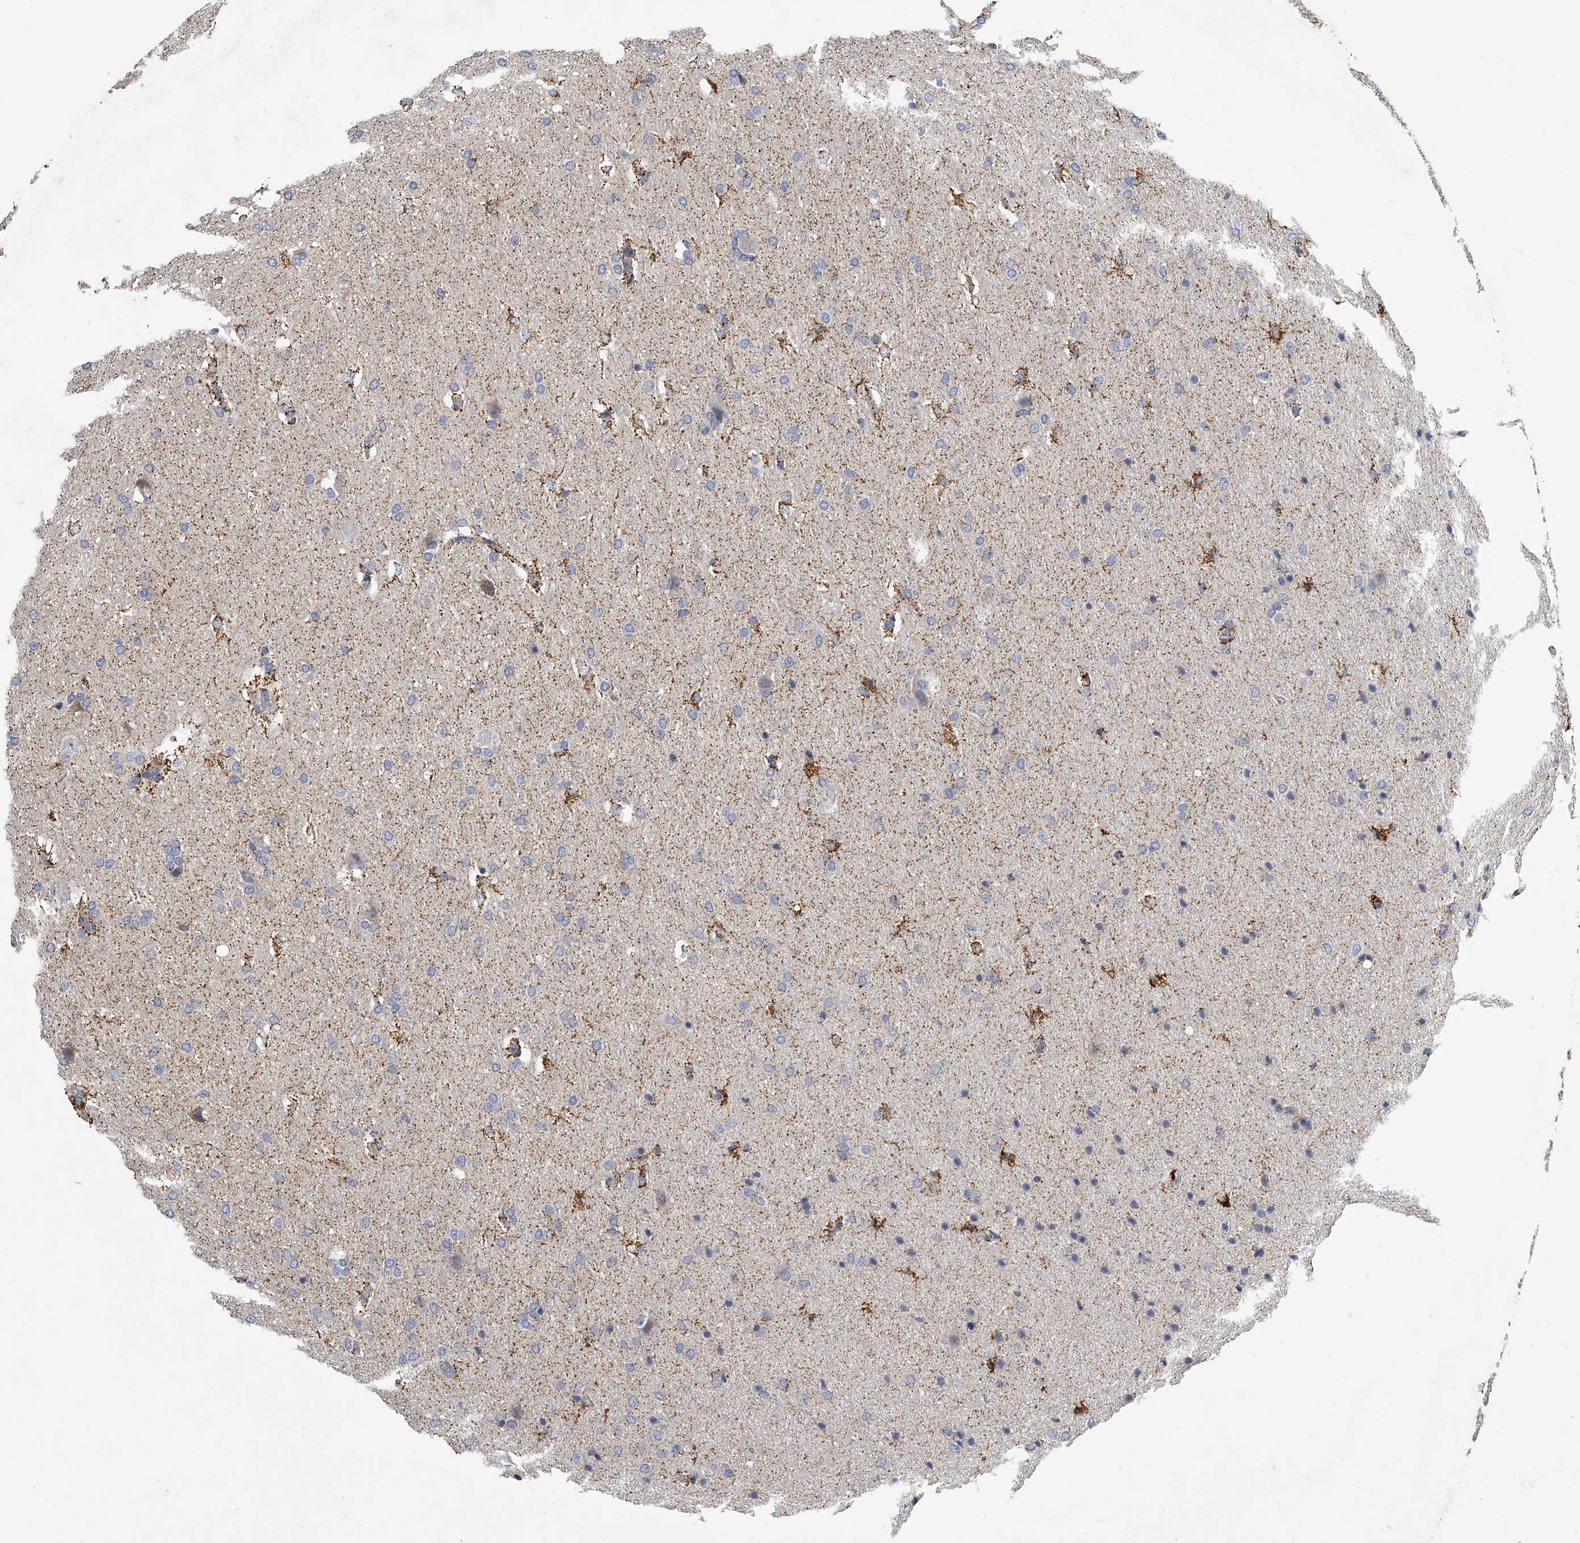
{"staining": {"intensity": "negative", "quantity": "none", "location": "none"}, "tissue": "glioma", "cell_type": "Tumor cells", "image_type": "cancer", "snomed": [{"axis": "morphology", "description": "Glioma, malignant, Low grade"}, {"axis": "topography", "description": "Brain"}], "caption": "Malignant low-grade glioma stained for a protein using IHC shows no positivity tumor cells.", "gene": "KLHL7", "patient": {"sex": "female", "age": 37}}